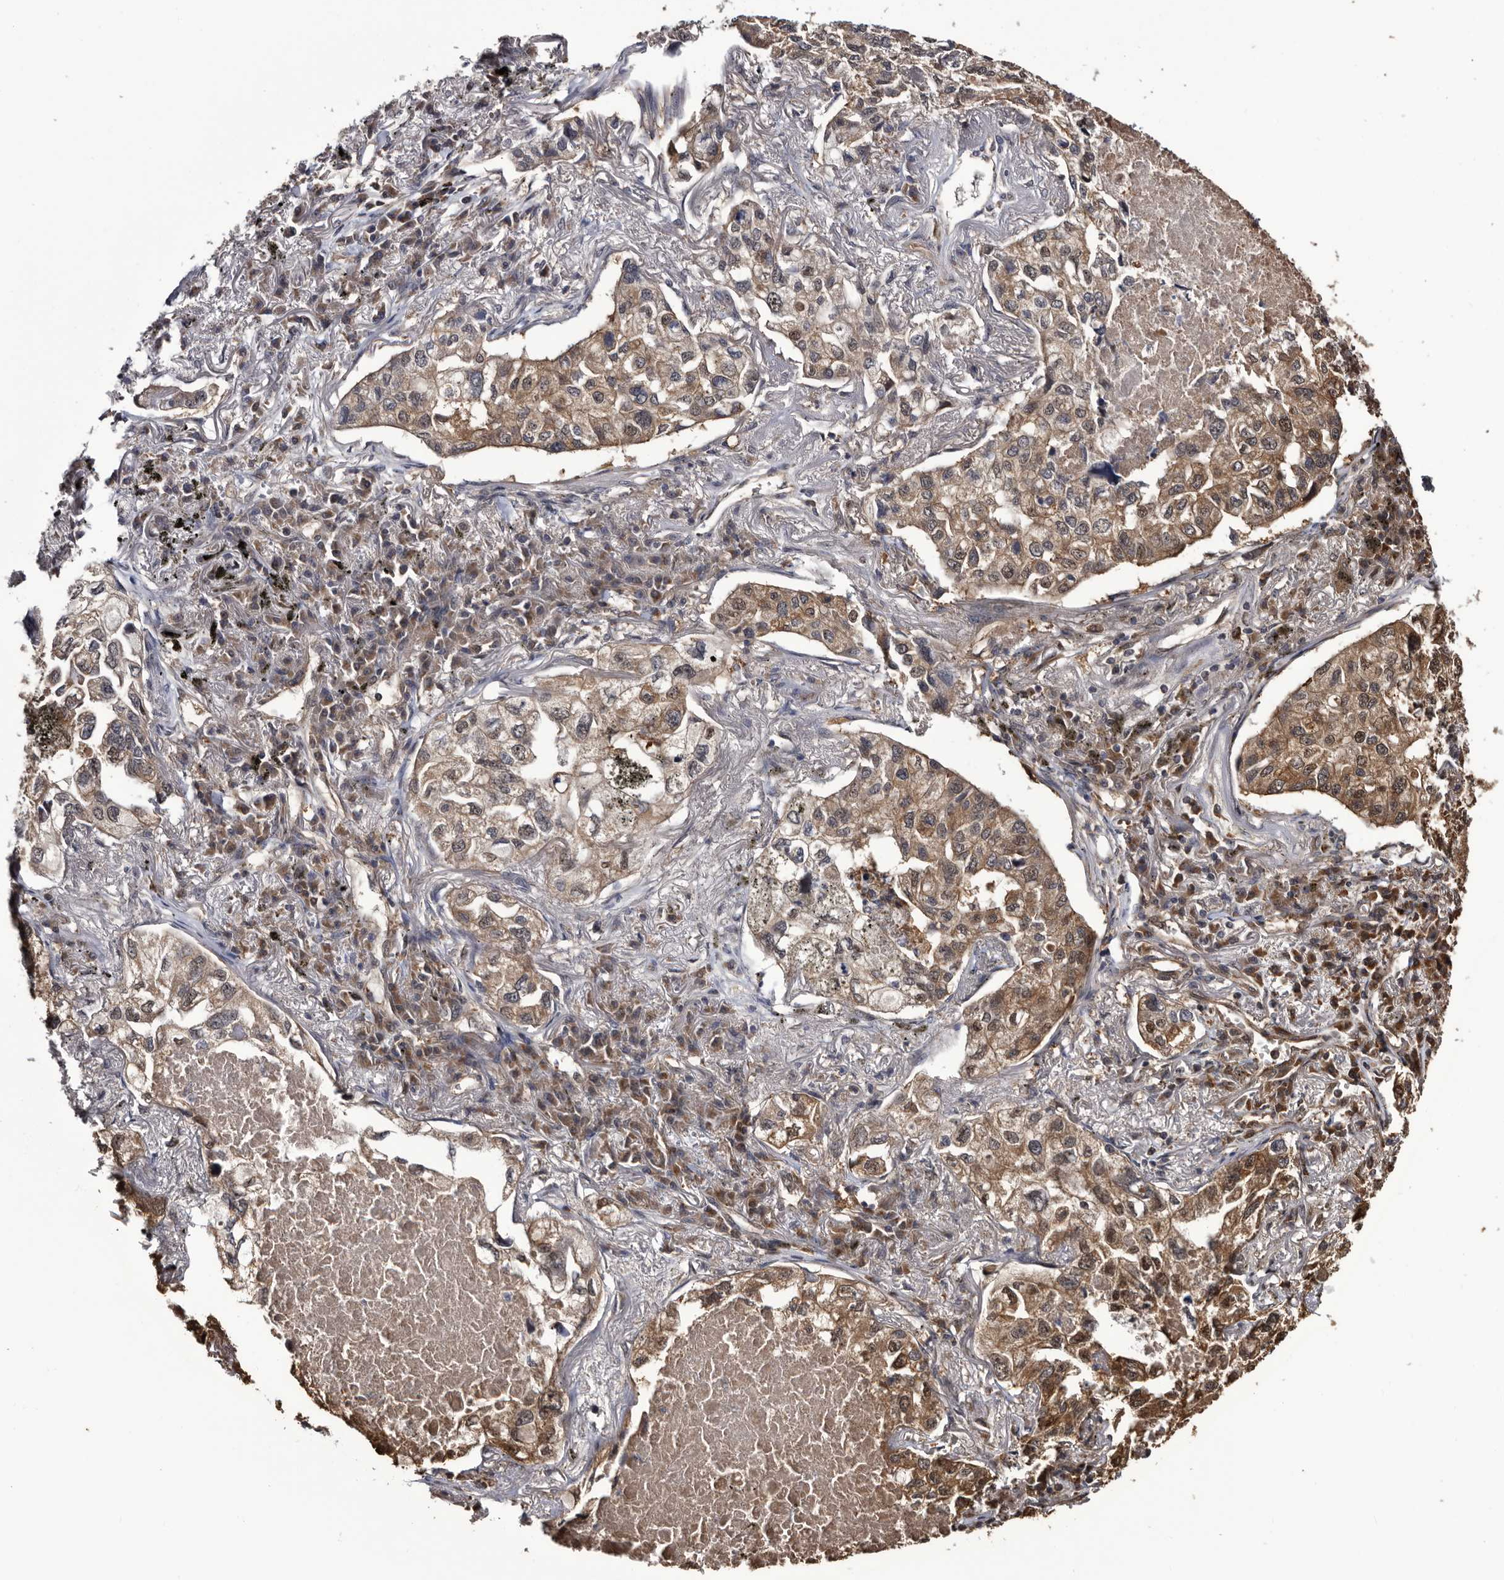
{"staining": {"intensity": "moderate", "quantity": "25%-75%", "location": "cytoplasmic/membranous"}, "tissue": "lung cancer", "cell_type": "Tumor cells", "image_type": "cancer", "snomed": [{"axis": "morphology", "description": "Adenocarcinoma, NOS"}, {"axis": "topography", "description": "Lung"}], "caption": "A micrograph of human lung cancer stained for a protein reveals moderate cytoplasmic/membranous brown staining in tumor cells. Nuclei are stained in blue.", "gene": "TTI2", "patient": {"sex": "male", "age": 65}}